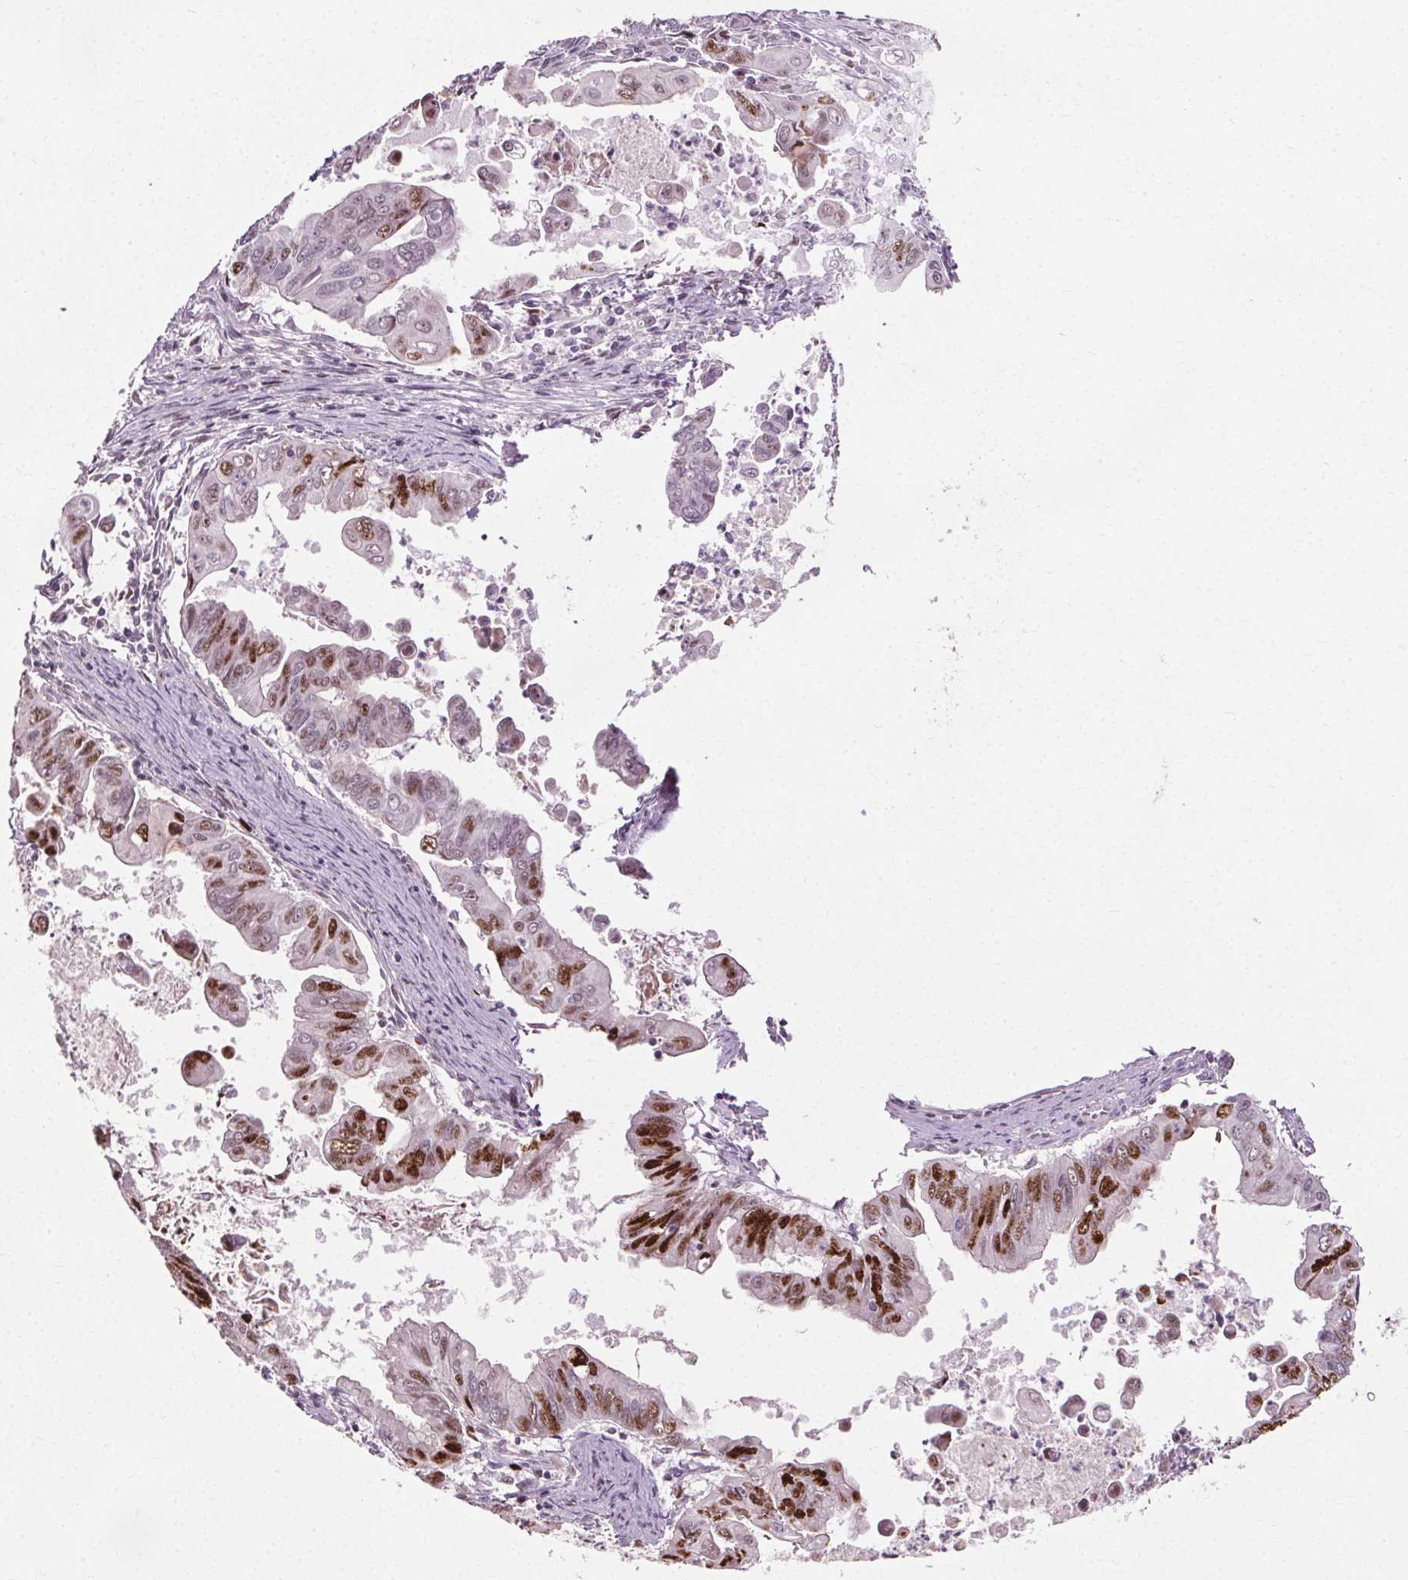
{"staining": {"intensity": "strong", "quantity": "25%-75%", "location": "nuclear"}, "tissue": "stomach cancer", "cell_type": "Tumor cells", "image_type": "cancer", "snomed": [{"axis": "morphology", "description": "Adenocarcinoma, NOS"}, {"axis": "topography", "description": "Stomach, upper"}], "caption": "DAB (3,3'-diaminobenzidine) immunohistochemical staining of stomach adenocarcinoma shows strong nuclear protein positivity in about 25%-75% of tumor cells.", "gene": "CEBPA", "patient": {"sex": "male", "age": 80}}